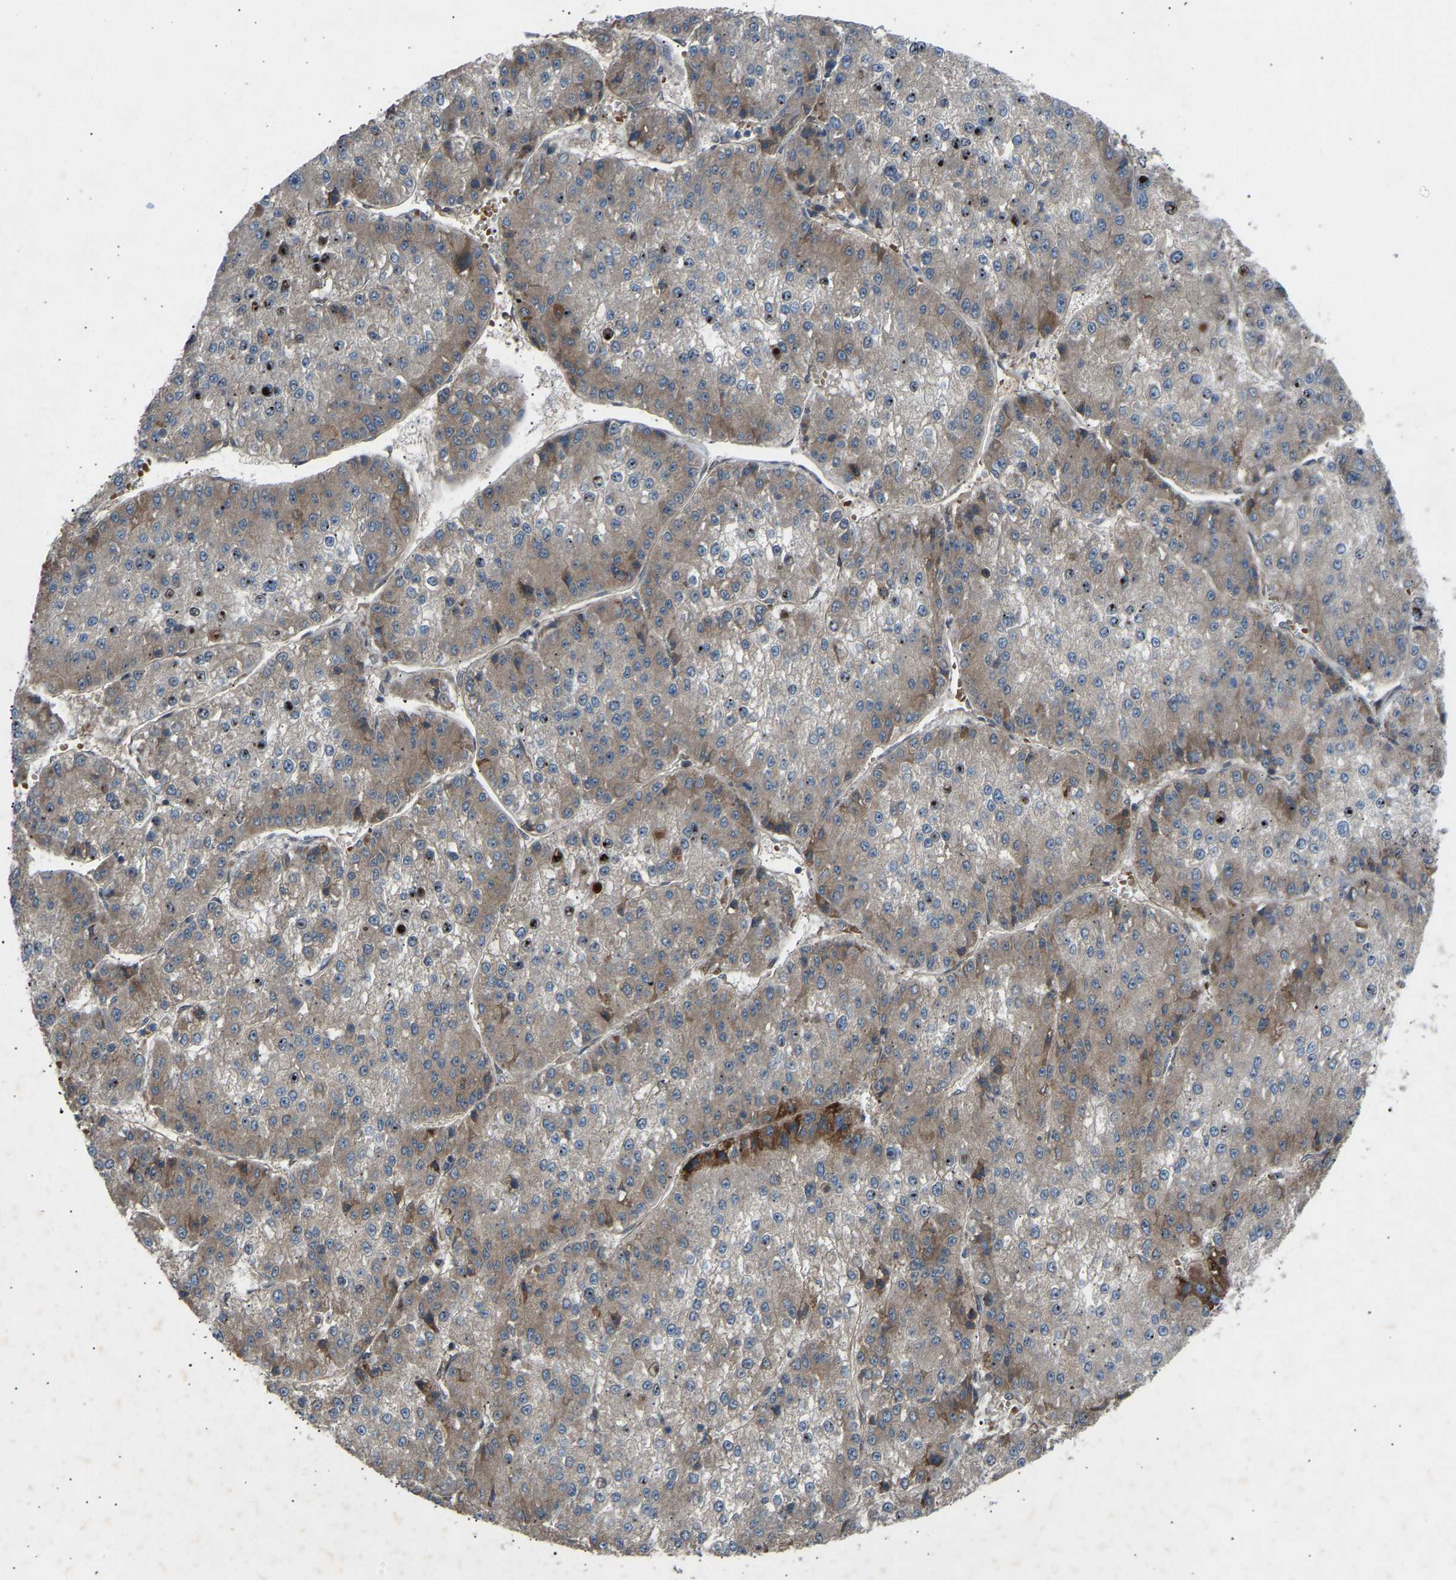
{"staining": {"intensity": "weak", "quantity": "<25%", "location": "cytoplasmic/membranous"}, "tissue": "liver cancer", "cell_type": "Tumor cells", "image_type": "cancer", "snomed": [{"axis": "morphology", "description": "Carcinoma, Hepatocellular, NOS"}, {"axis": "topography", "description": "Liver"}], "caption": "Immunohistochemical staining of human liver cancer exhibits no significant positivity in tumor cells.", "gene": "GAS2L1", "patient": {"sex": "female", "age": 73}}